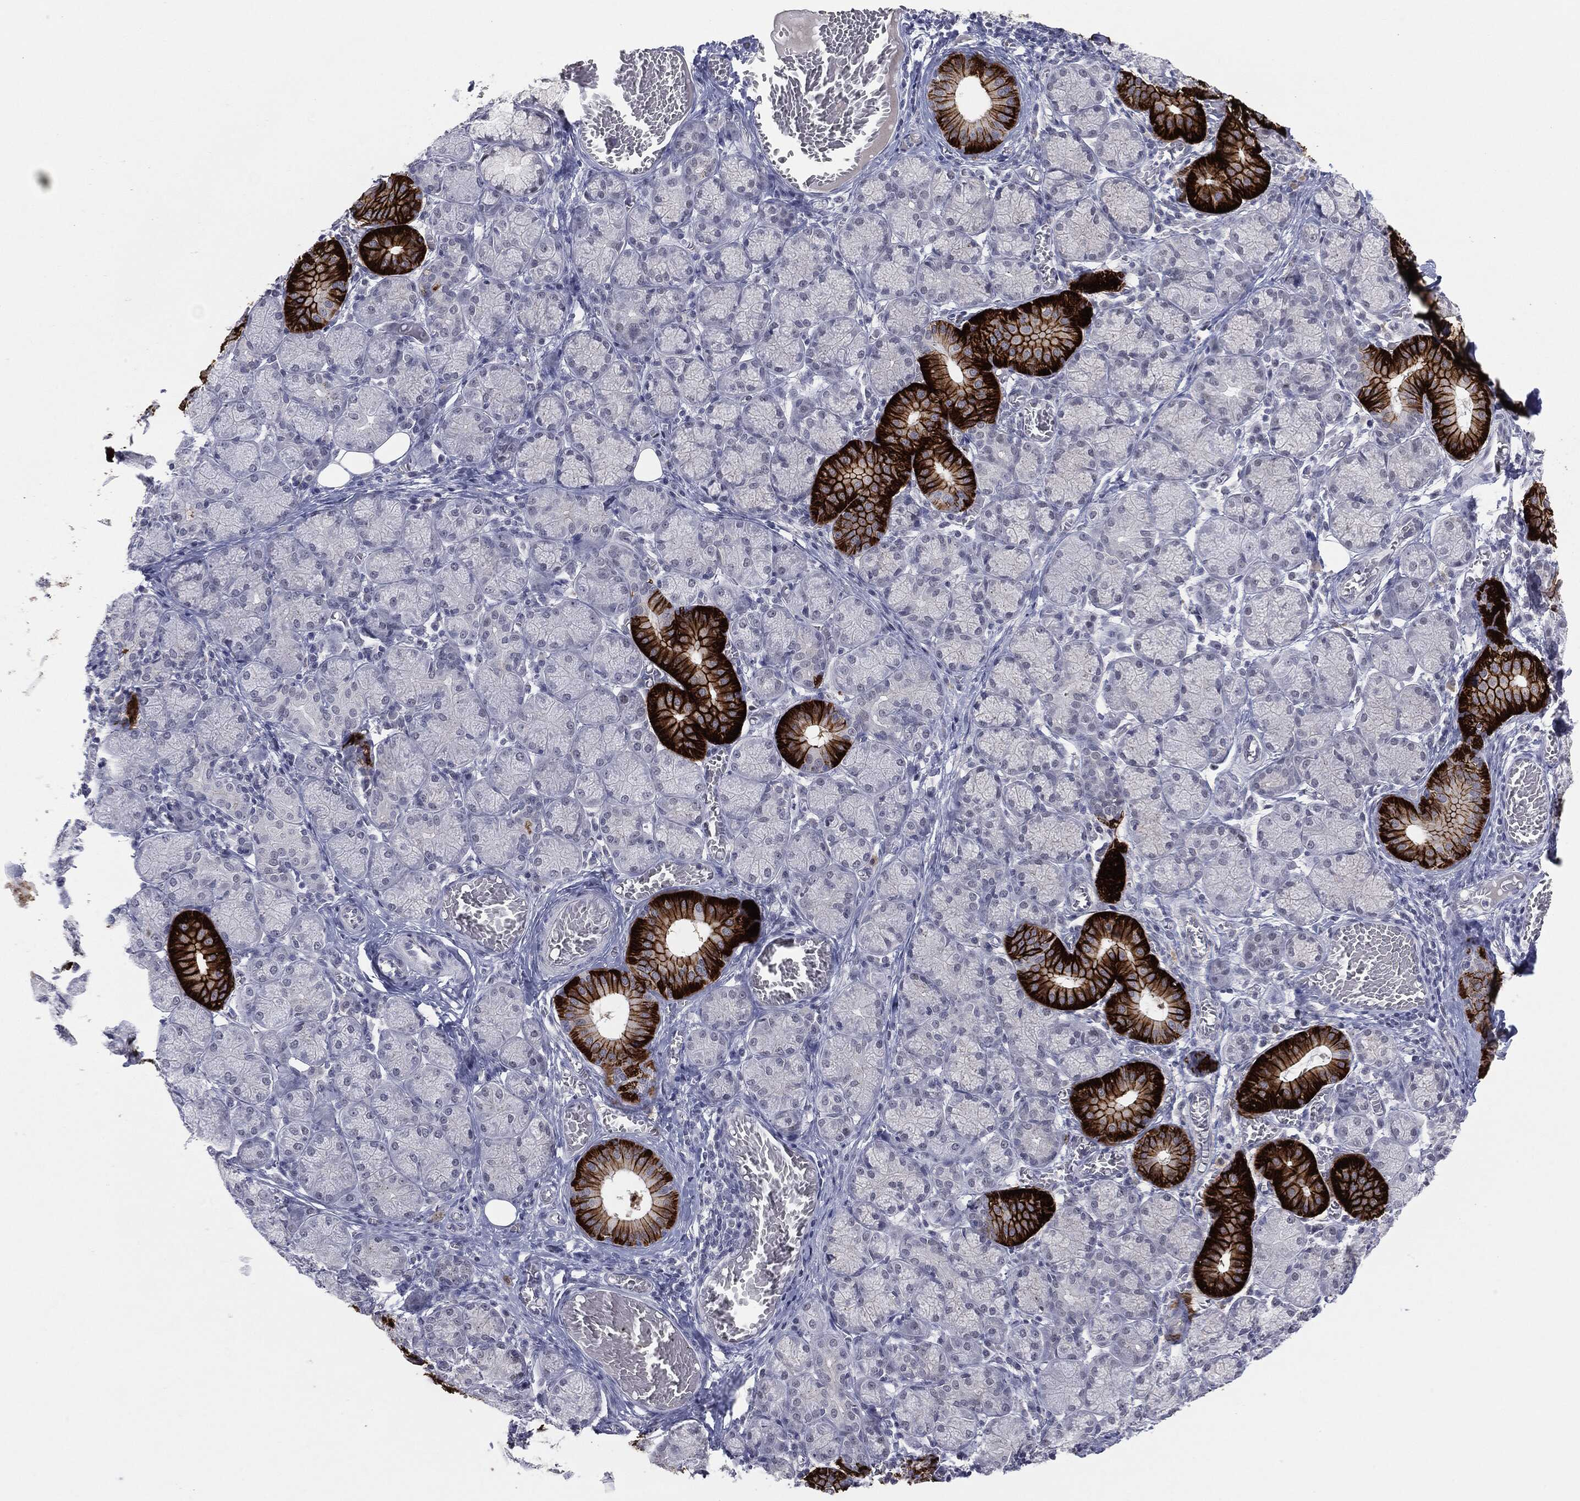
{"staining": {"intensity": "strong", "quantity": "<25%", "location": "cytoplasmic/membranous"}, "tissue": "salivary gland", "cell_type": "Glandular cells", "image_type": "normal", "snomed": [{"axis": "morphology", "description": "Normal tissue, NOS"}, {"axis": "topography", "description": "Salivary gland"}, {"axis": "topography", "description": "Peripheral nerve tissue"}], "caption": "Protein expression analysis of normal human salivary gland reveals strong cytoplasmic/membranous staining in about <25% of glandular cells.", "gene": "SLC5A5", "patient": {"sex": "female", "age": 24}}